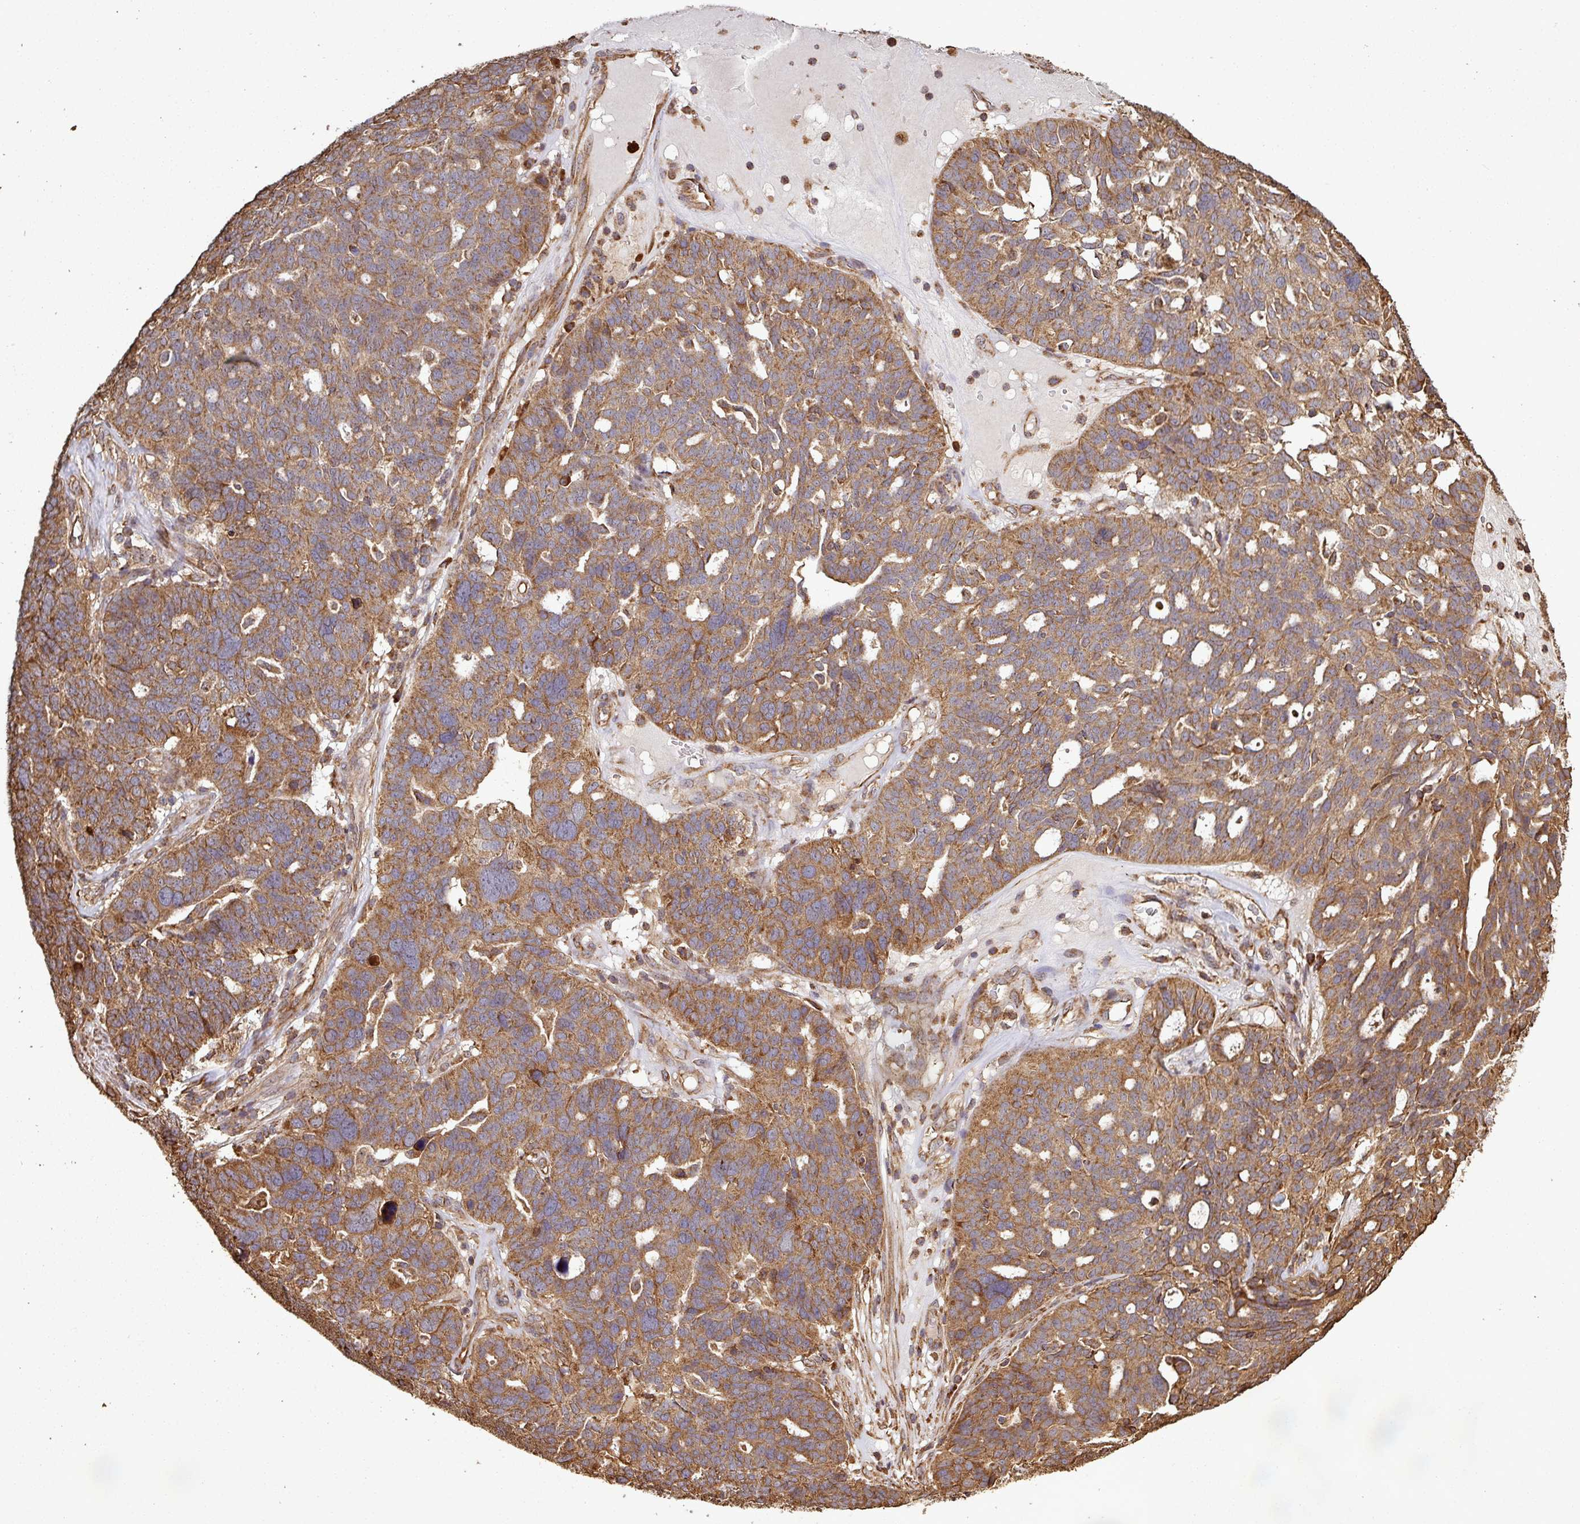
{"staining": {"intensity": "moderate", "quantity": ">75%", "location": "cytoplasmic/membranous"}, "tissue": "ovarian cancer", "cell_type": "Tumor cells", "image_type": "cancer", "snomed": [{"axis": "morphology", "description": "Cystadenocarcinoma, serous, NOS"}, {"axis": "topography", "description": "Ovary"}], "caption": "Serous cystadenocarcinoma (ovarian) stained with a brown dye demonstrates moderate cytoplasmic/membranous positive staining in approximately >75% of tumor cells.", "gene": "PLEKHM1", "patient": {"sex": "female", "age": 59}}